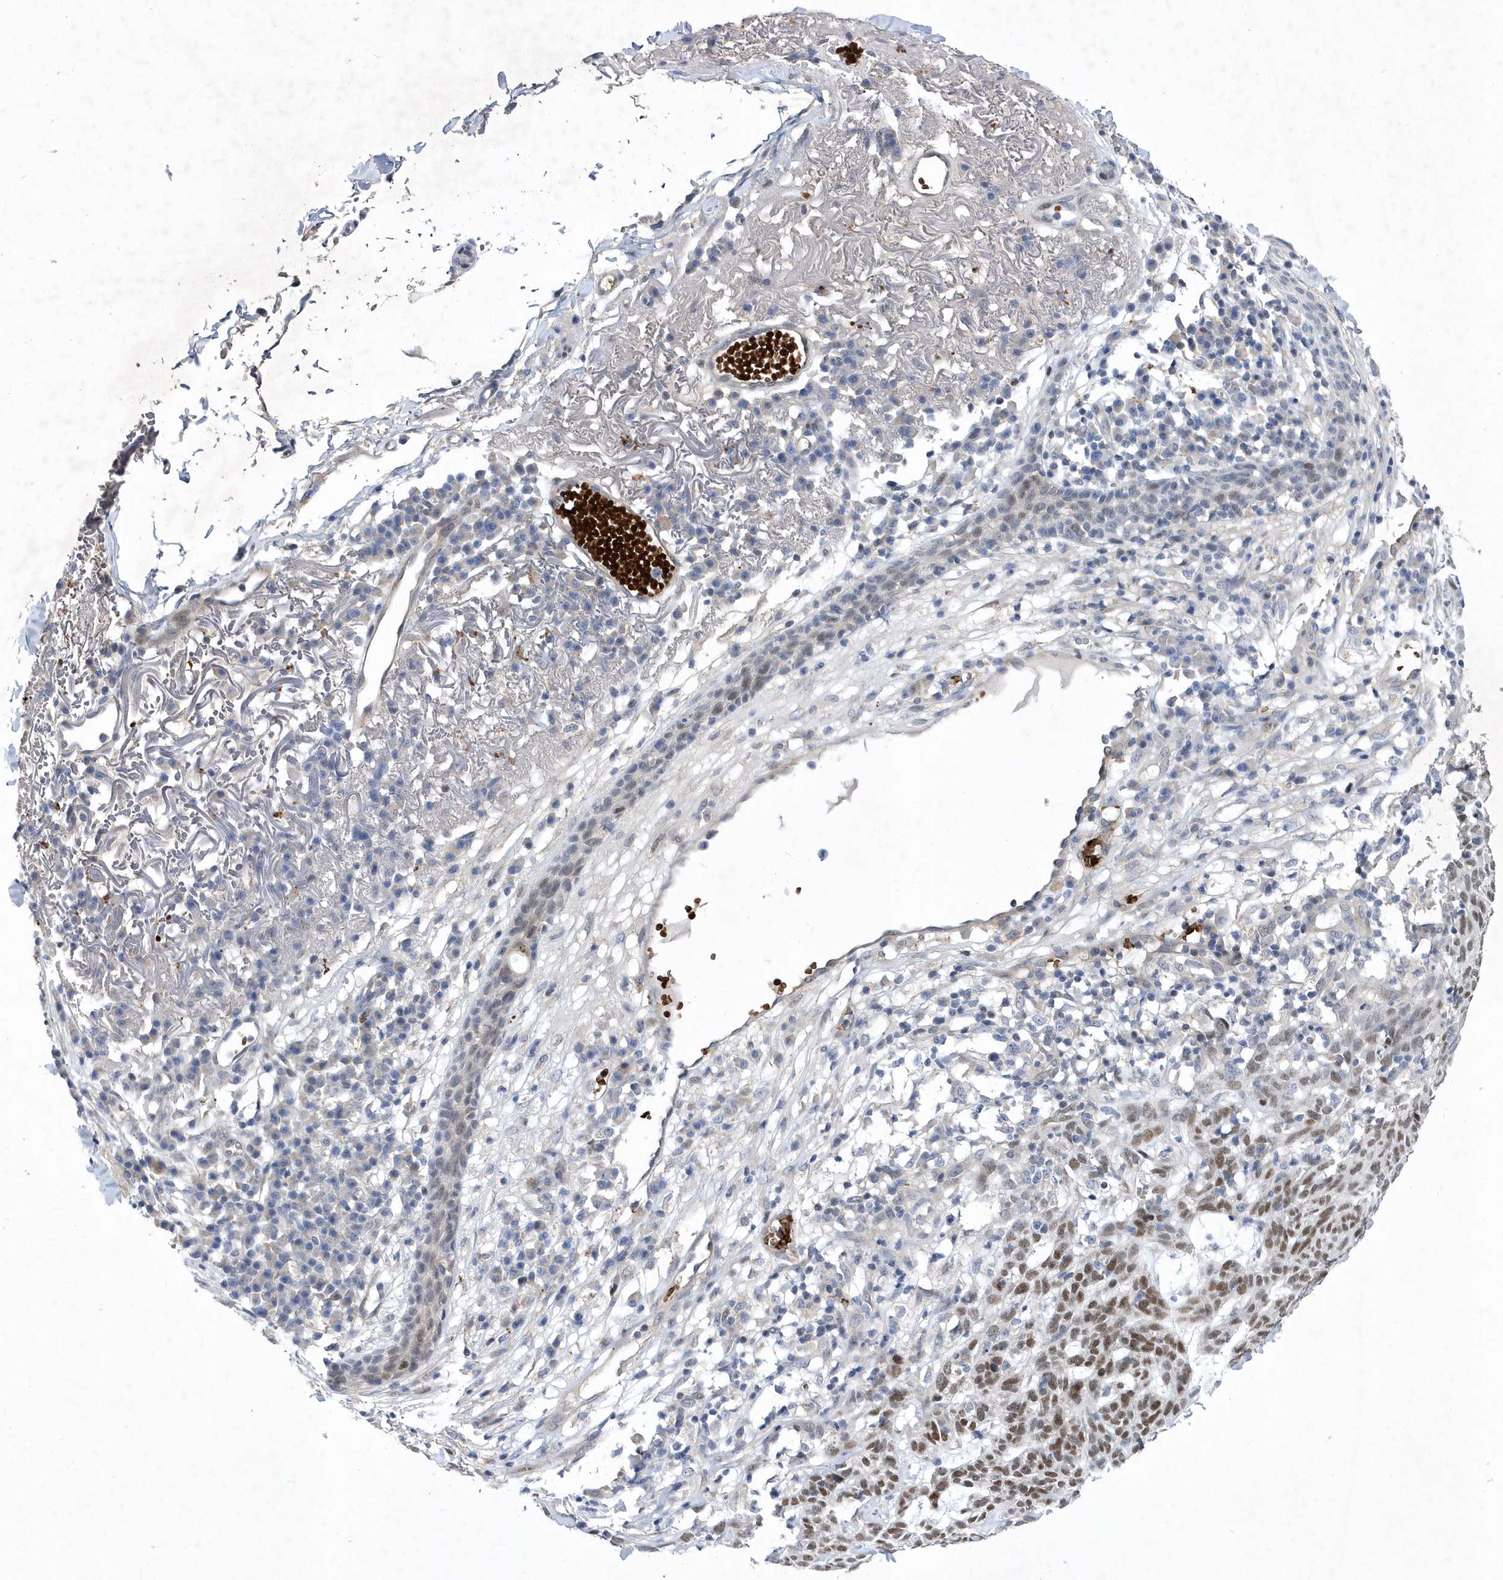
{"staining": {"intensity": "moderate", "quantity": ">75%", "location": "nuclear"}, "tissue": "skin cancer", "cell_type": "Tumor cells", "image_type": "cancer", "snomed": [{"axis": "morphology", "description": "Squamous cell carcinoma, NOS"}, {"axis": "topography", "description": "Skin"}], "caption": "Immunohistochemistry of skin cancer (squamous cell carcinoma) demonstrates medium levels of moderate nuclear positivity in approximately >75% of tumor cells.", "gene": "ZNF875", "patient": {"sex": "female", "age": 90}}